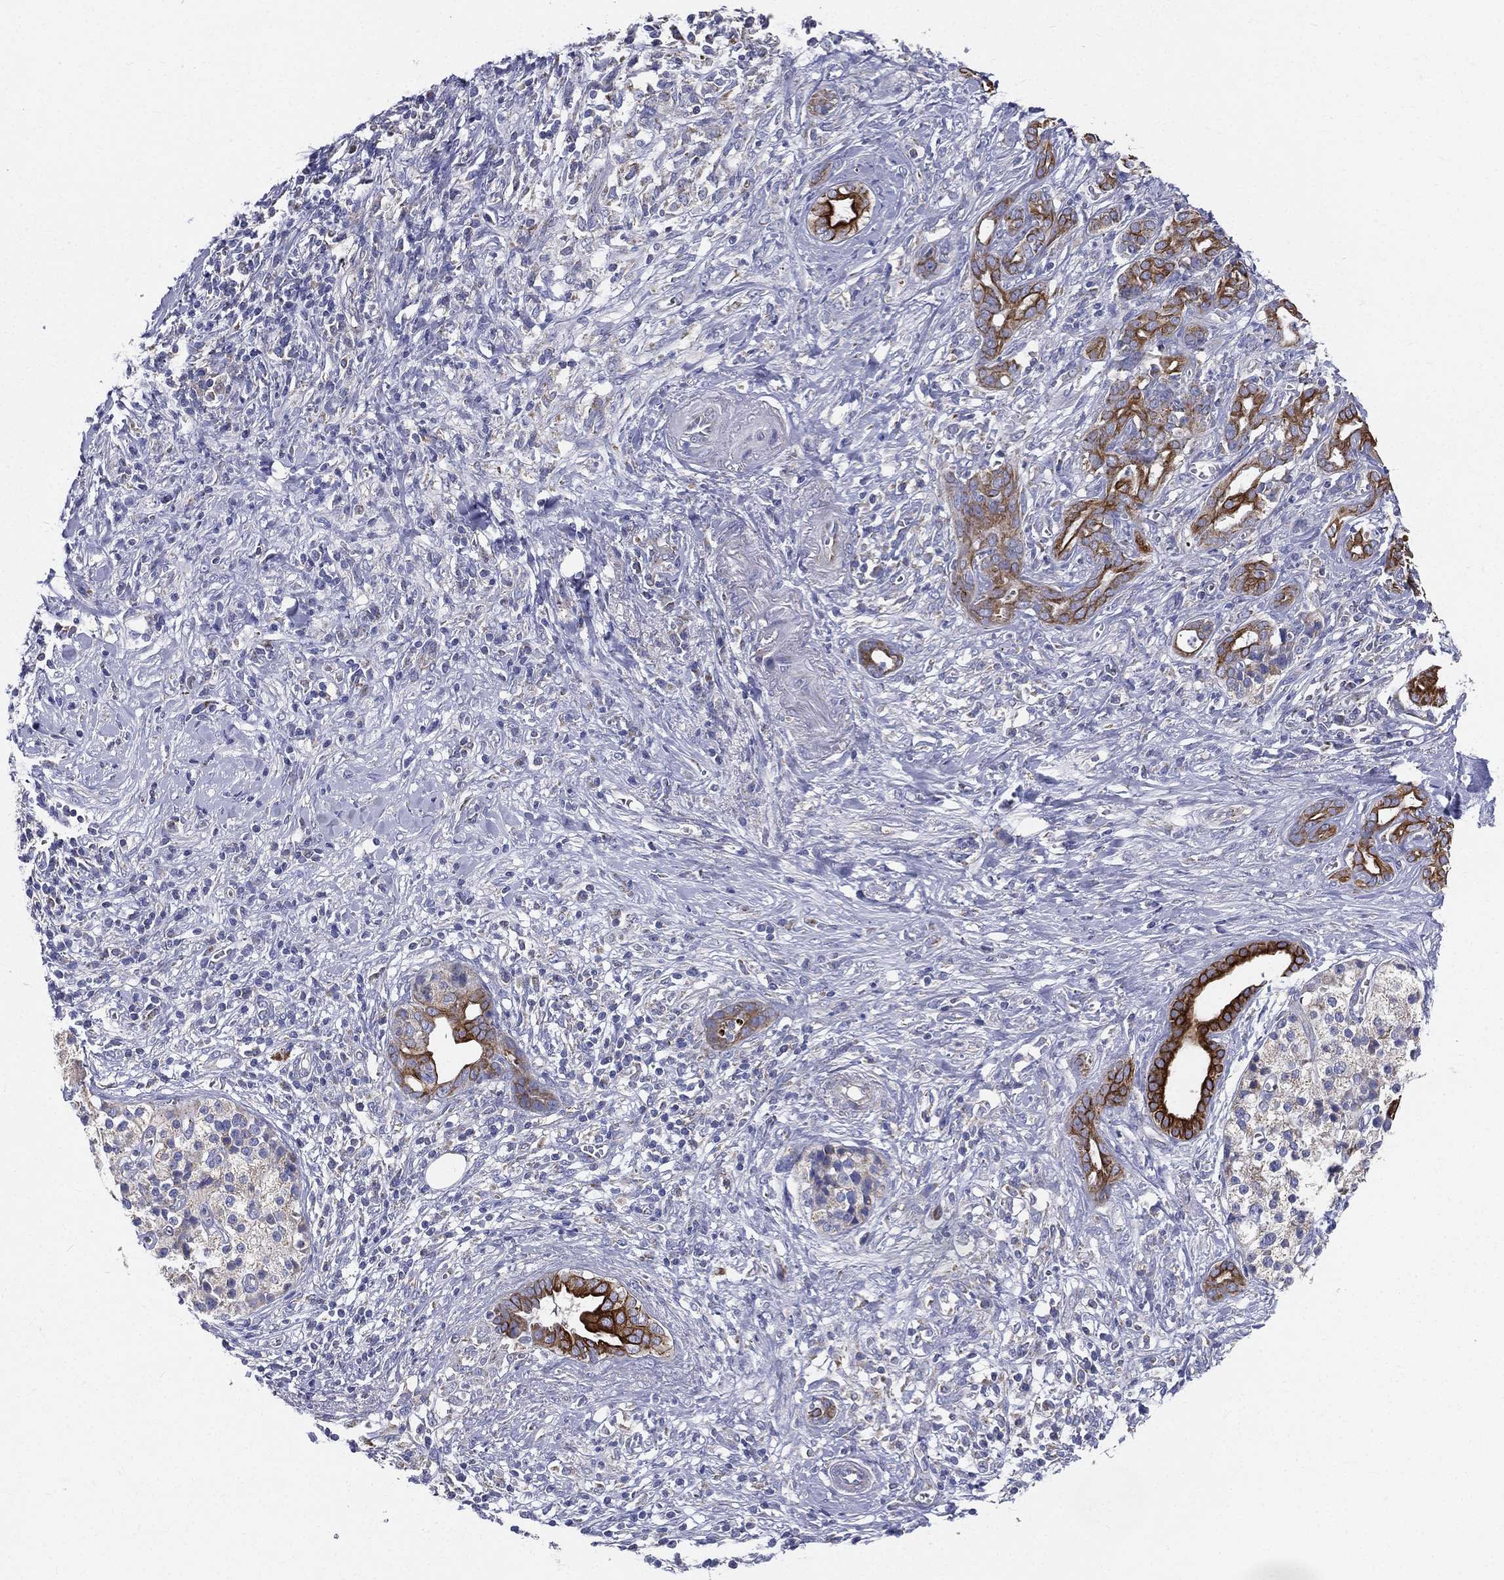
{"staining": {"intensity": "strong", "quantity": "25%-75%", "location": "cytoplasmic/membranous"}, "tissue": "pancreatic cancer", "cell_type": "Tumor cells", "image_type": "cancer", "snomed": [{"axis": "morphology", "description": "Adenocarcinoma, NOS"}, {"axis": "topography", "description": "Pancreas"}], "caption": "Adenocarcinoma (pancreatic) was stained to show a protein in brown. There is high levels of strong cytoplasmic/membranous positivity in approximately 25%-75% of tumor cells.", "gene": "PWWP3A", "patient": {"sex": "male", "age": 61}}